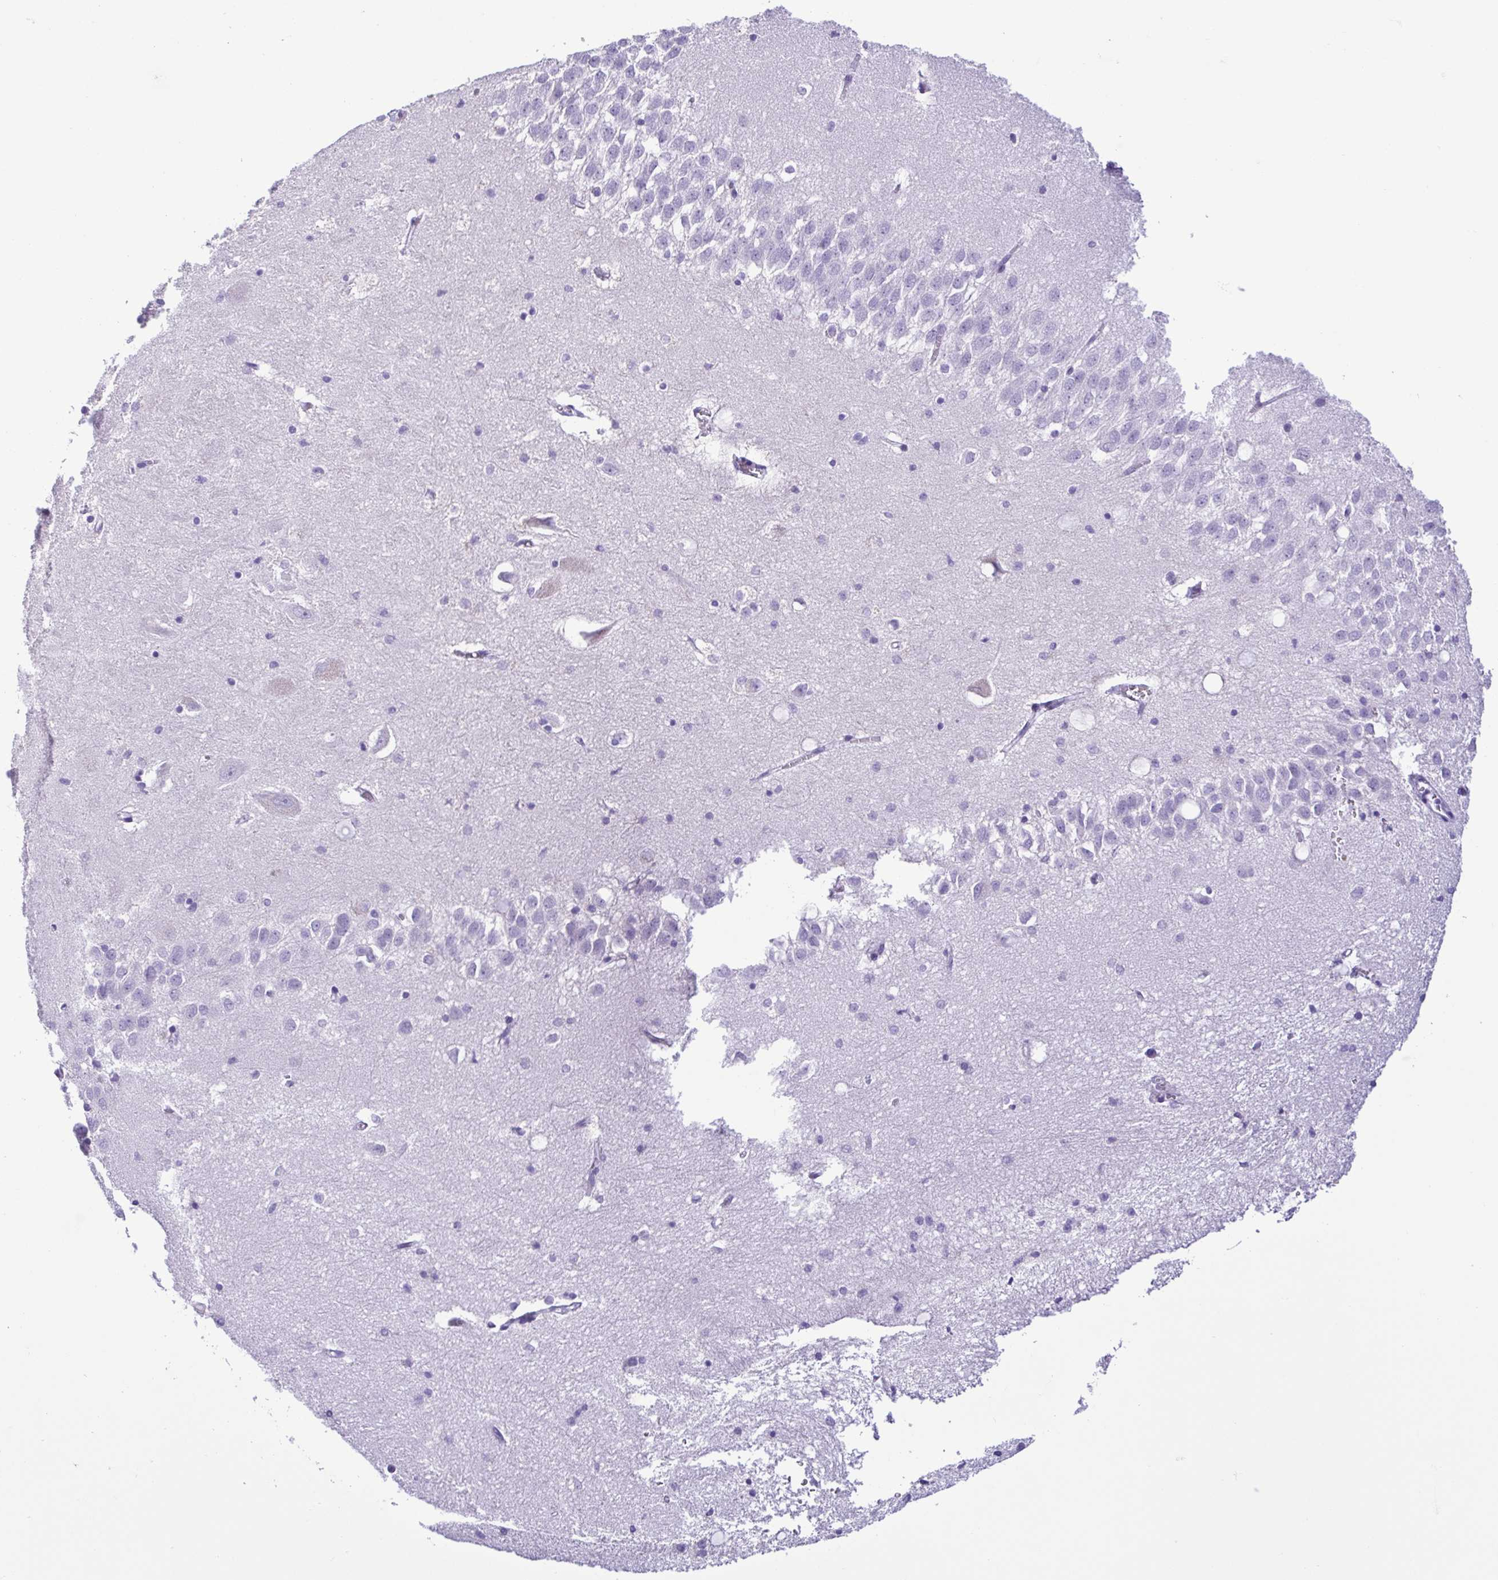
{"staining": {"intensity": "negative", "quantity": "none", "location": "none"}, "tissue": "hippocampus", "cell_type": "Glial cells", "image_type": "normal", "snomed": [{"axis": "morphology", "description": "Normal tissue, NOS"}, {"axis": "topography", "description": "Hippocampus"}], "caption": "Hippocampus stained for a protein using immunohistochemistry (IHC) demonstrates no staining glial cells.", "gene": "CBY2", "patient": {"sex": "male", "age": 58}}